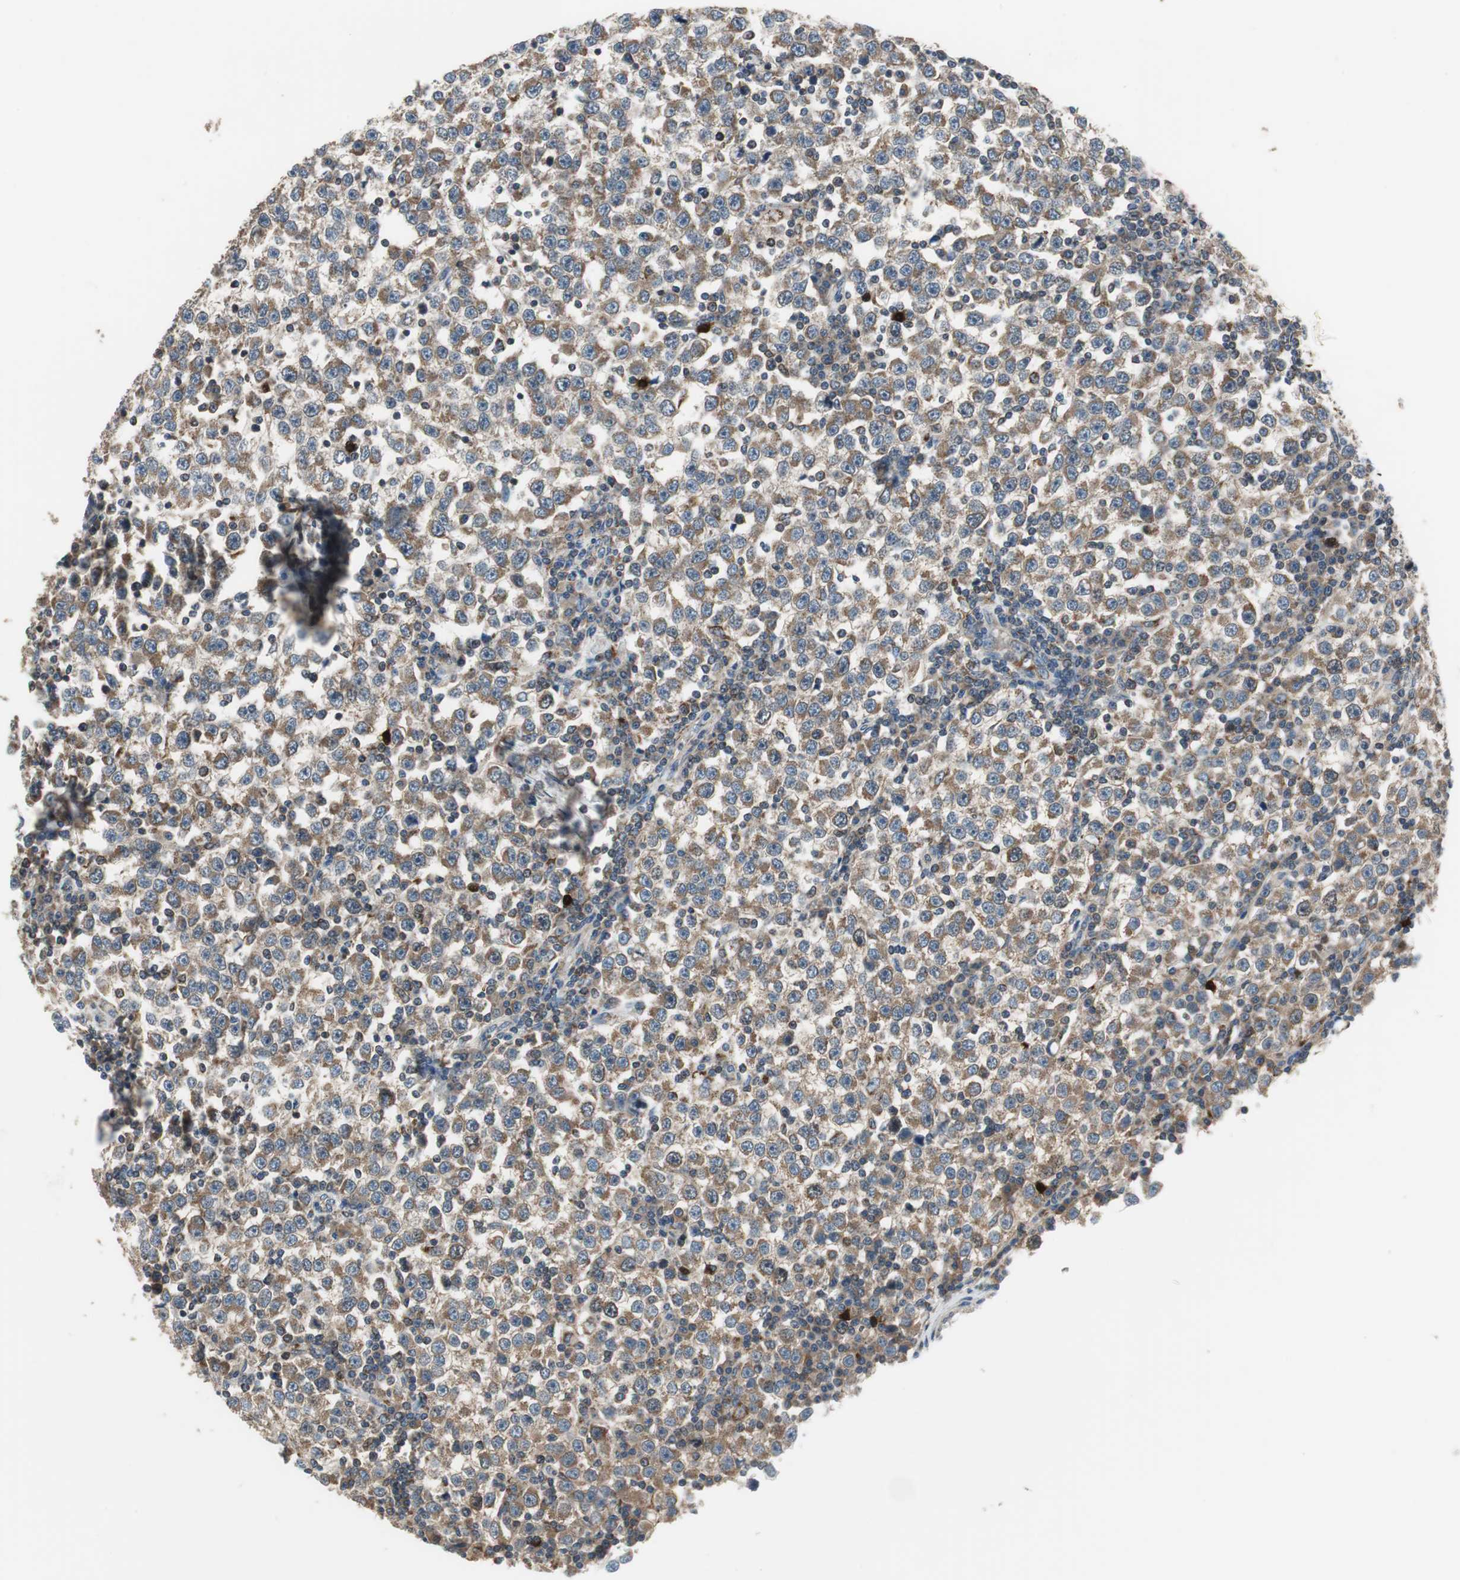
{"staining": {"intensity": "moderate", "quantity": ">75%", "location": "cytoplasmic/membranous"}, "tissue": "testis cancer", "cell_type": "Tumor cells", "image_type": "cancer", "snomed": [{"axis": "morphology", "description": "Seminoma, NOS"}, {"axis": "topography", "description": "Testis"}], "caption": "Testis cancer (seminoma) stained with IHC shows moderate cytoplasmic/membranous expression in about >75% of tumor cells.", "gene": "PI4KB", "patient": {"sex": "male", "age": 65}}